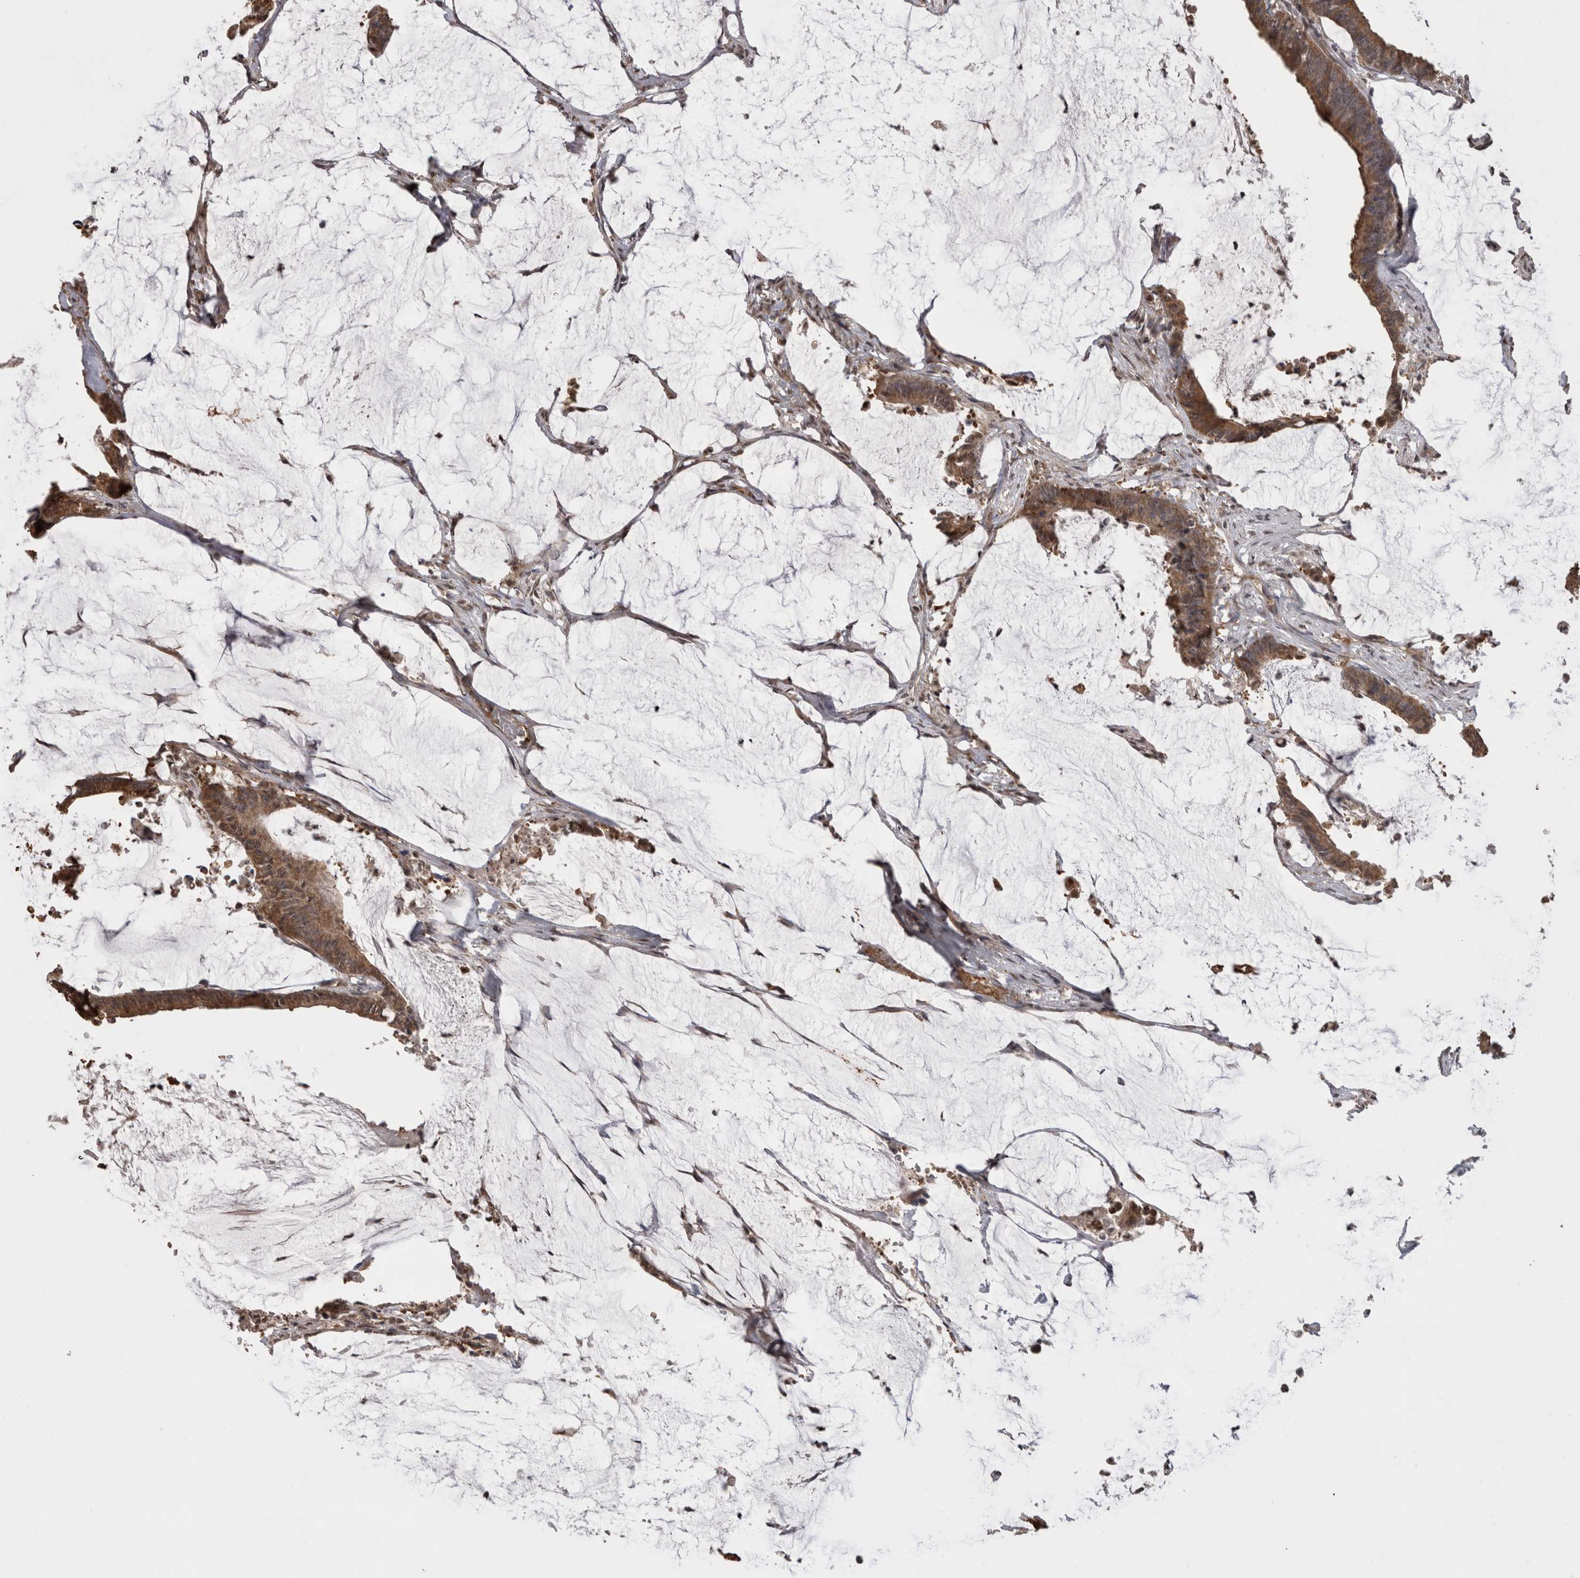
{"staining": {"intensity": "moderate", "quantity": ">75%", "location": "cytoplasmic/membranous"}, "tissue": "colorectal cancer", "cell_type": "Tumor cells", "image_type": "cancer", "snomed": [{"axis": "morphology", "description": "Adenocarcinoma, NOS"}, {"axis": "topography", "description": "Rectum"}], "caption": "Colorectal cancer stained with DAB immunohistochemistry exhibits medium levels of moderate cytoplasmic/membranous positivity in approximately >75% of tumor cells.", "gene": "PAK4", "patient": {"sex": "female", "age": 66}}